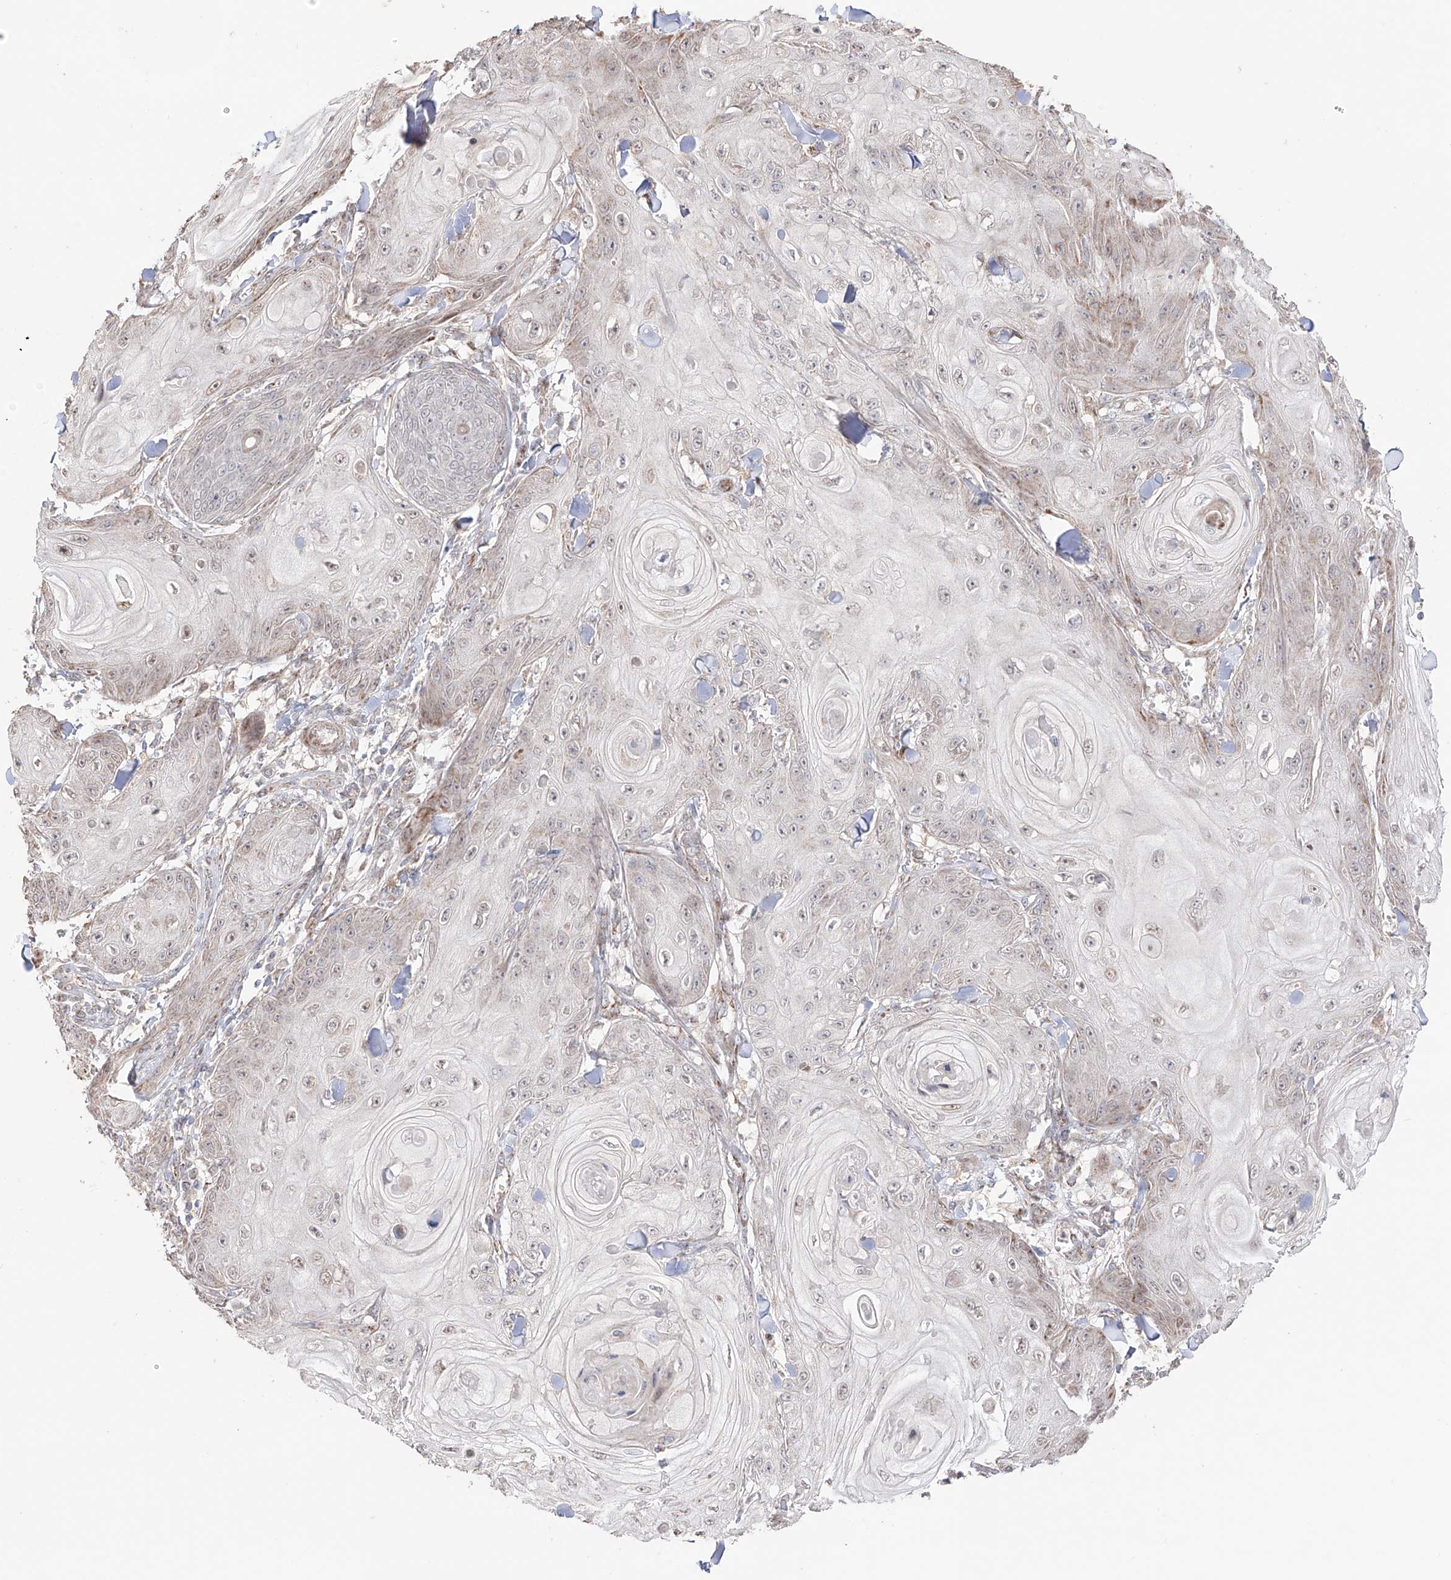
{"staining": {"intensity": "weak", "quantity": "25%-75%", "location": "cytoplasmic/membranous"}, "tissue": "skin cancer", "cell_type": "Tumor cells", "image_type": "cancer", "snomed": [{"axis": "morphology", "description": "Squamous cell carcinoma, NOS"}, {"axis": "topography", "description": "Skin"}], "caption": "Protein expression analysis of squamous cell carcinoma (skin) displays weak cytoplasmic/membranous staining in approximately 25%-75% of tumor cells. (DAB (3,3'-diaminobenzidine) IHC with brightfield microscopy, high magnification).", "gene": "YKT6", "patient": {"sex": "male", "age": 74}}